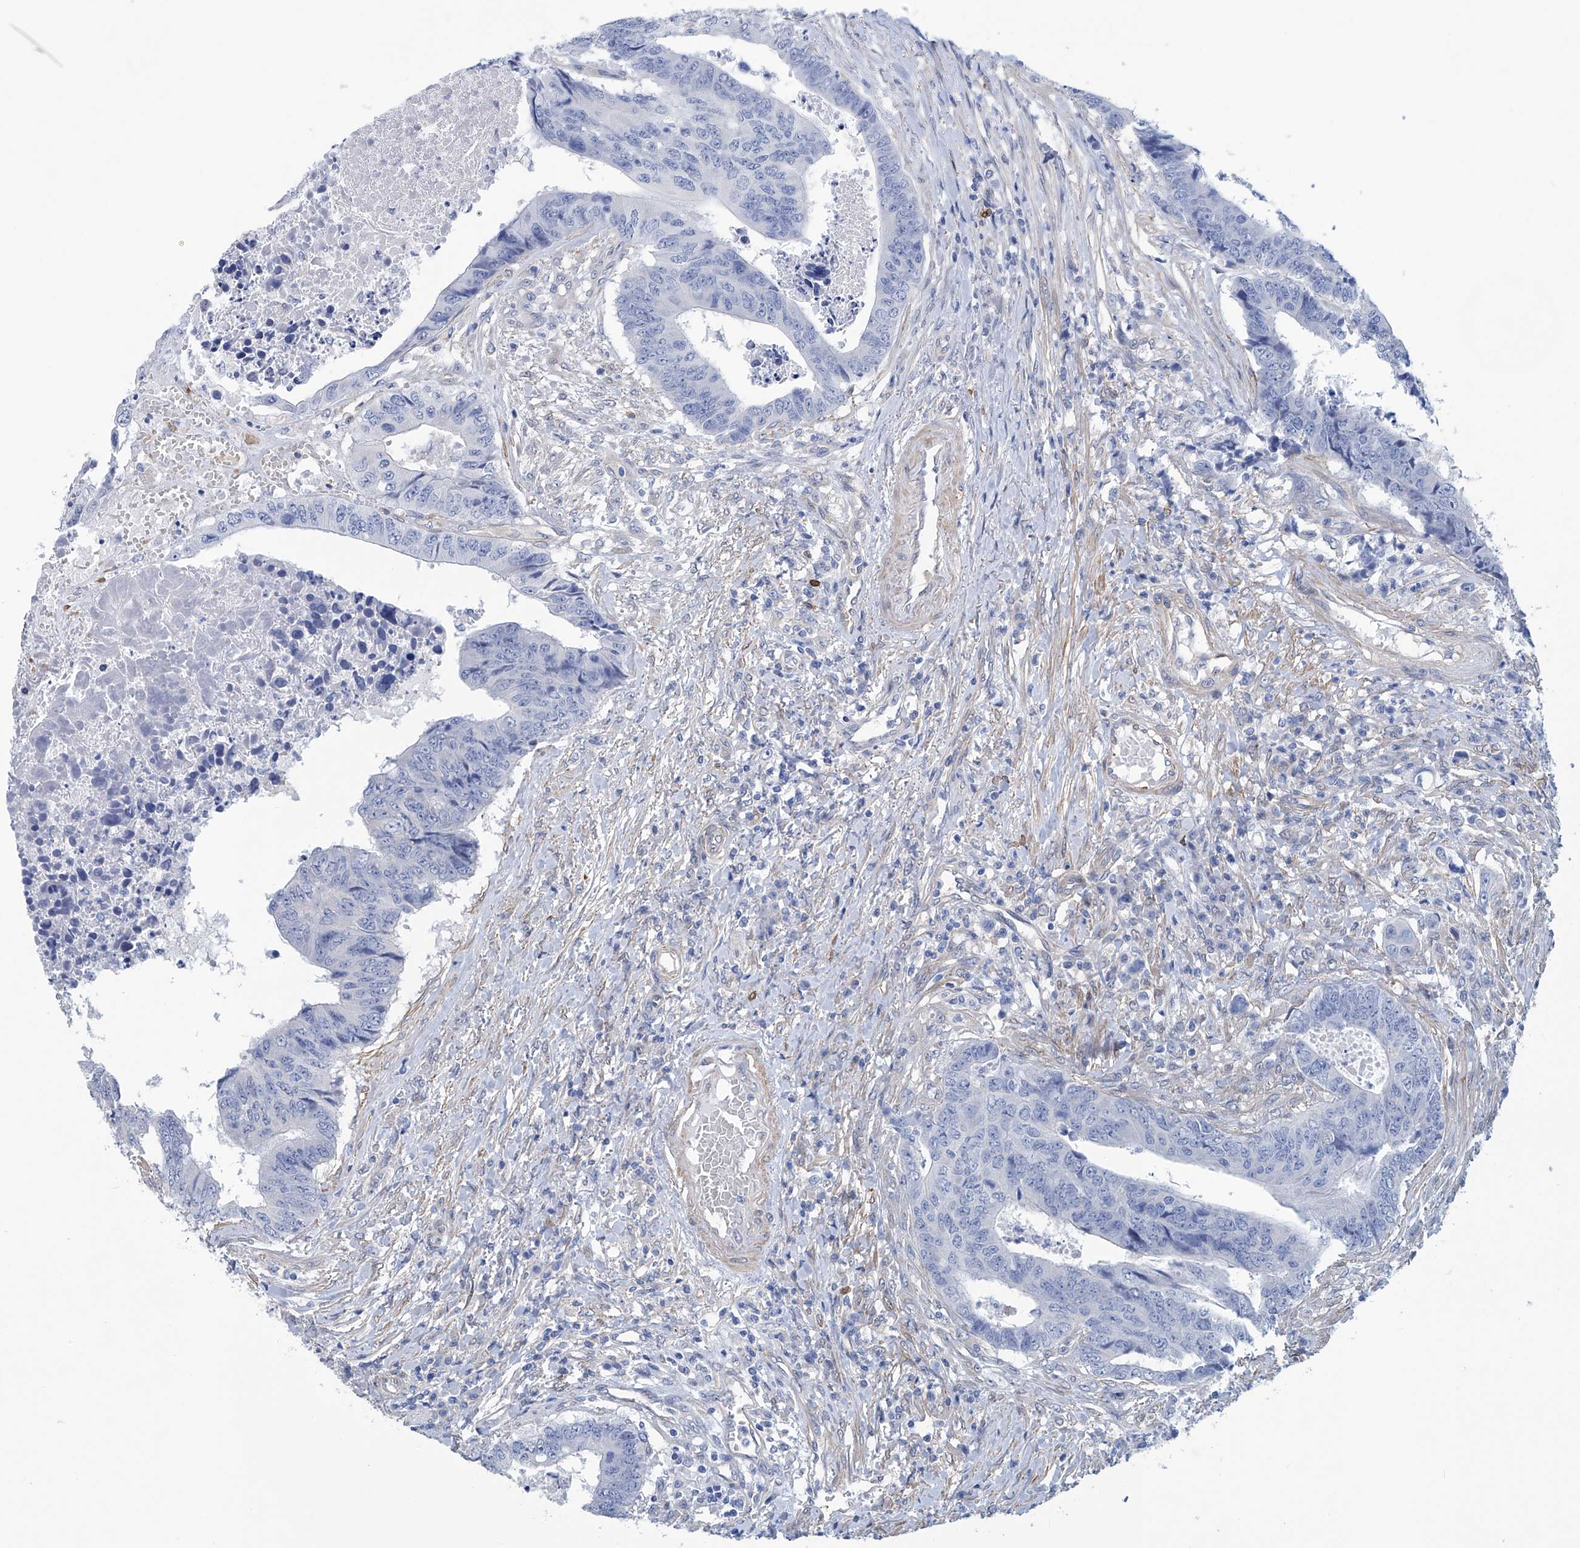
{"staining": {"intensity": "negative", "quantity": "none", "location": "none"}, "tissue": "colorectal cancer", "cell_type": "Tumor cells", "image_type": "cancer", "snomed": [{"axis": "morphology", "description": "Adenocarcinoma, NOS"}, {"axis": "topography", "description": "Rectum"}], "caption": "Tumor cells show no significant protein expression in colorectal adenocarcinoma. (Brightfield microscopy of DAB immunohistochemistry at high magnification).", "gene": "TNN", "patient": {"sex": "male", "age": 84}}